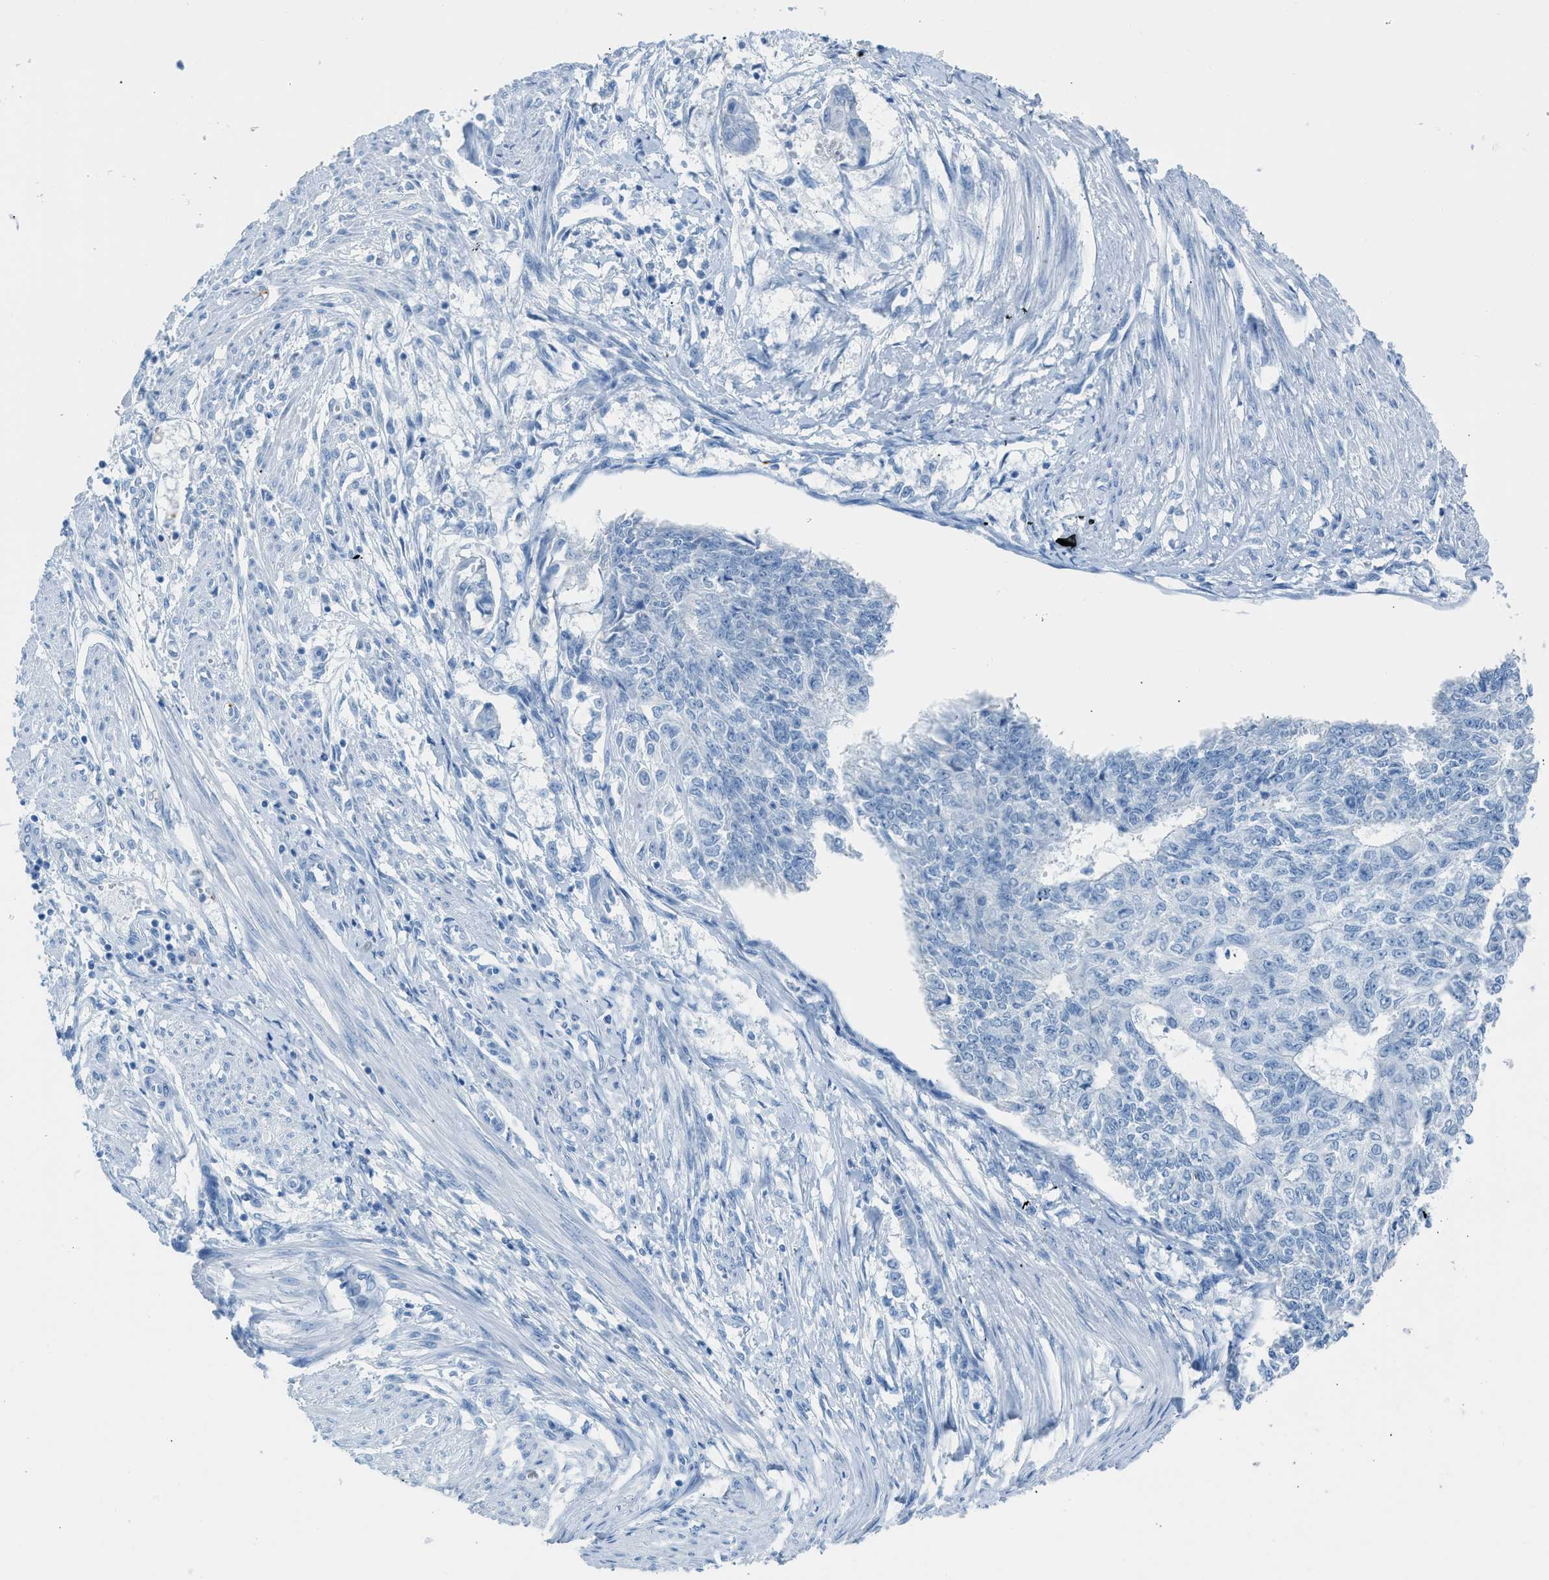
{"staining": {"intensity": "negative", "quantity": "none", "location": "none"}, "tissue": "endometrial cancer", "cell_type": "Tumor cells", "image_type": "cancer", "snomed": [{"axis": "morphology", "description": "Adenocarcinoma, NOS"}, {"axis": "topography", "description": "Endometrium"}], "caption": "Histopathology image shows no significant protein expression in tumor cells of adenocarcinoma (endometrial).", "gene": "FAIM2", "patient": {"sex": "female", "age": 32}}